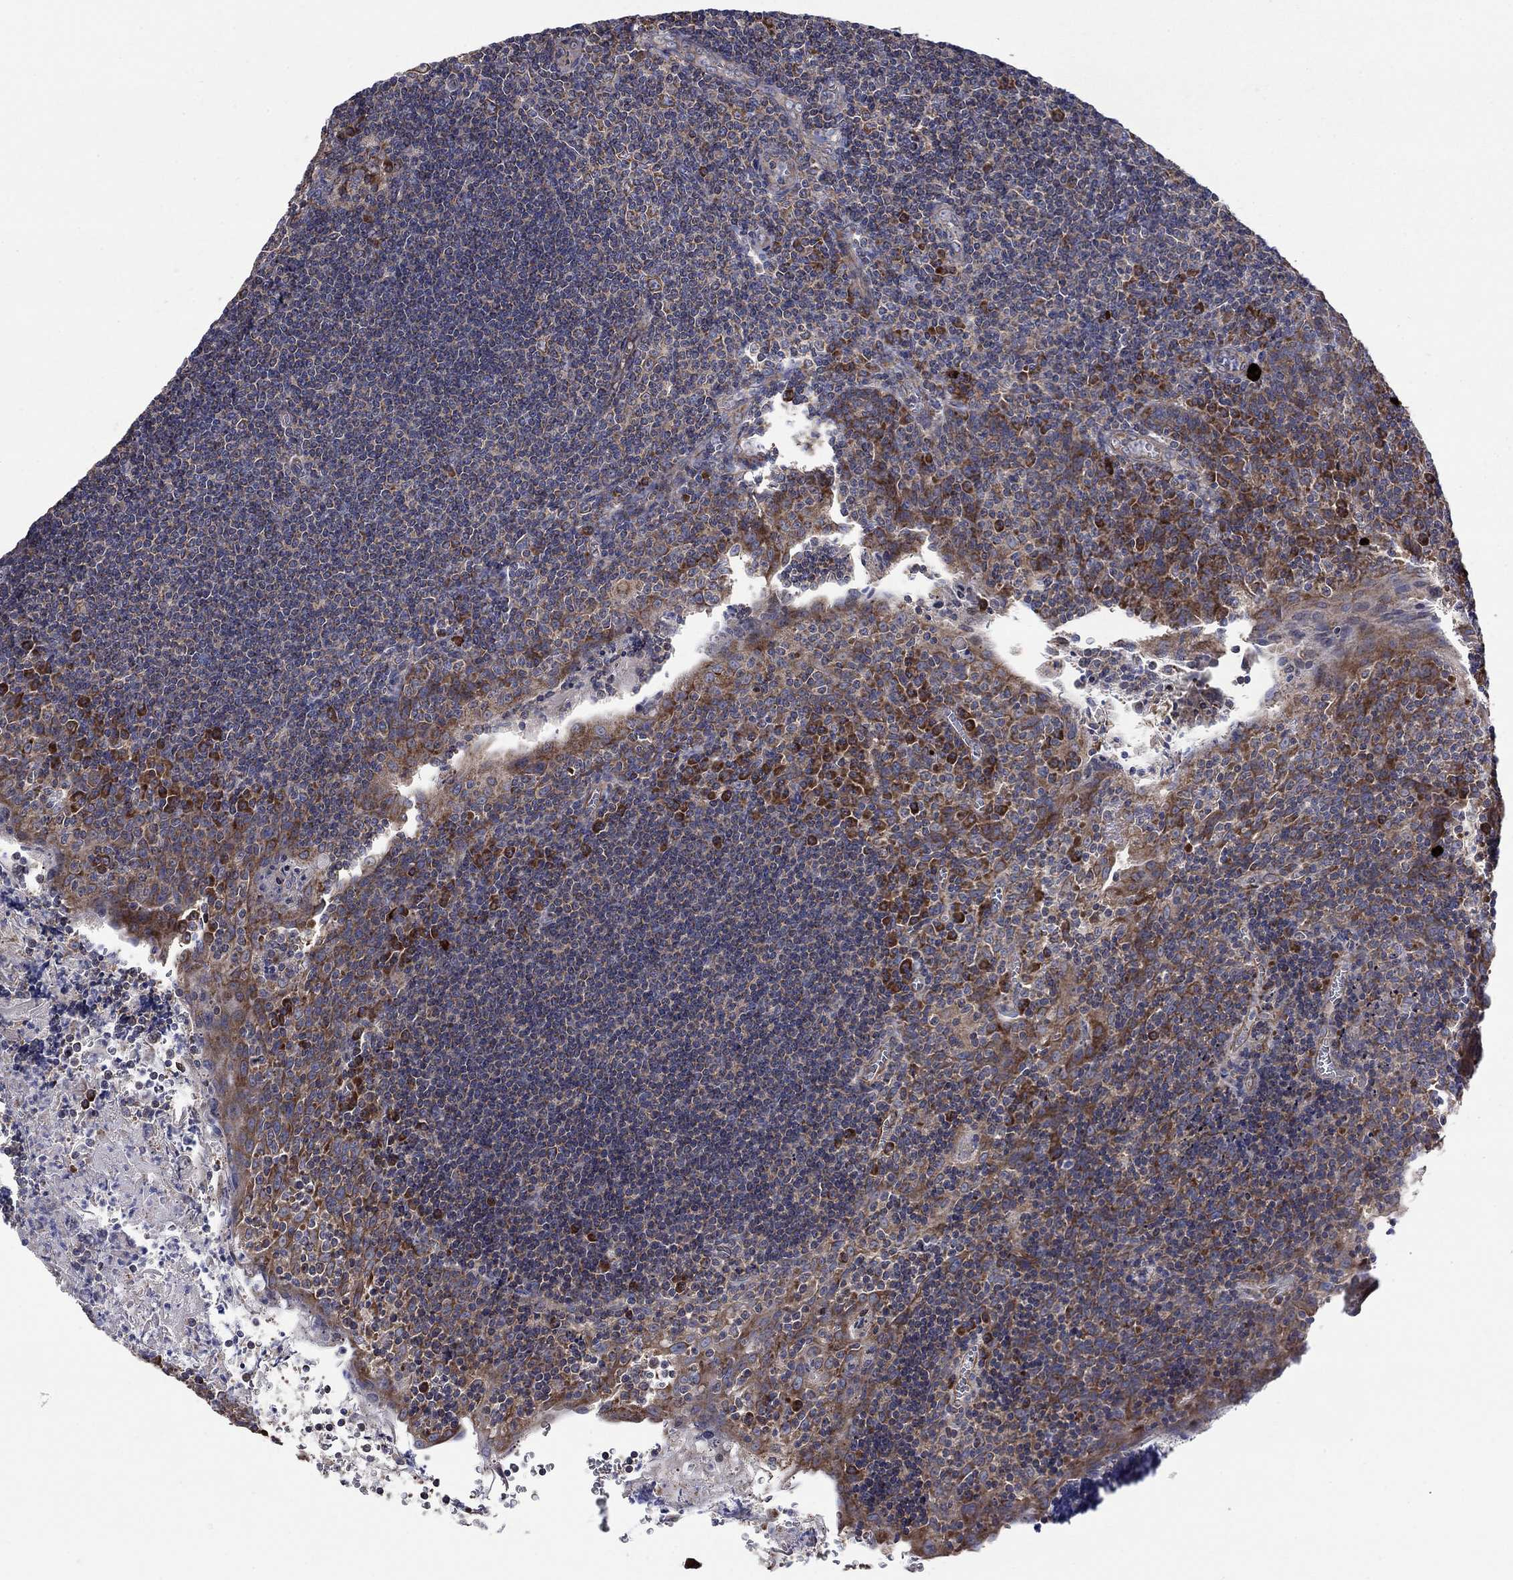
{"staining": {"intensity": "strong", "quantity": "<25%", "location": "cytoplasmic/membranous"}, "tissue": "tonsil", "cell_type": "Germinal center cells", "image_type": "normal", "snomed": [{"axis": "morphology", "description": "Normal tissue, NOS"}, {"axis": "morphology", "description": "Inflammation, NOS"}, {"axis": "topography", "description": "Tonsil"}], "caption": "Immunohistochemistry (IHC) of benign tonsil exhibits medium levels of strong cytoplasmic/membranous staining in about <25% of germinal center cells.", "gene": "RPLP0", "patient": {"sex": "female", "age": 31}}